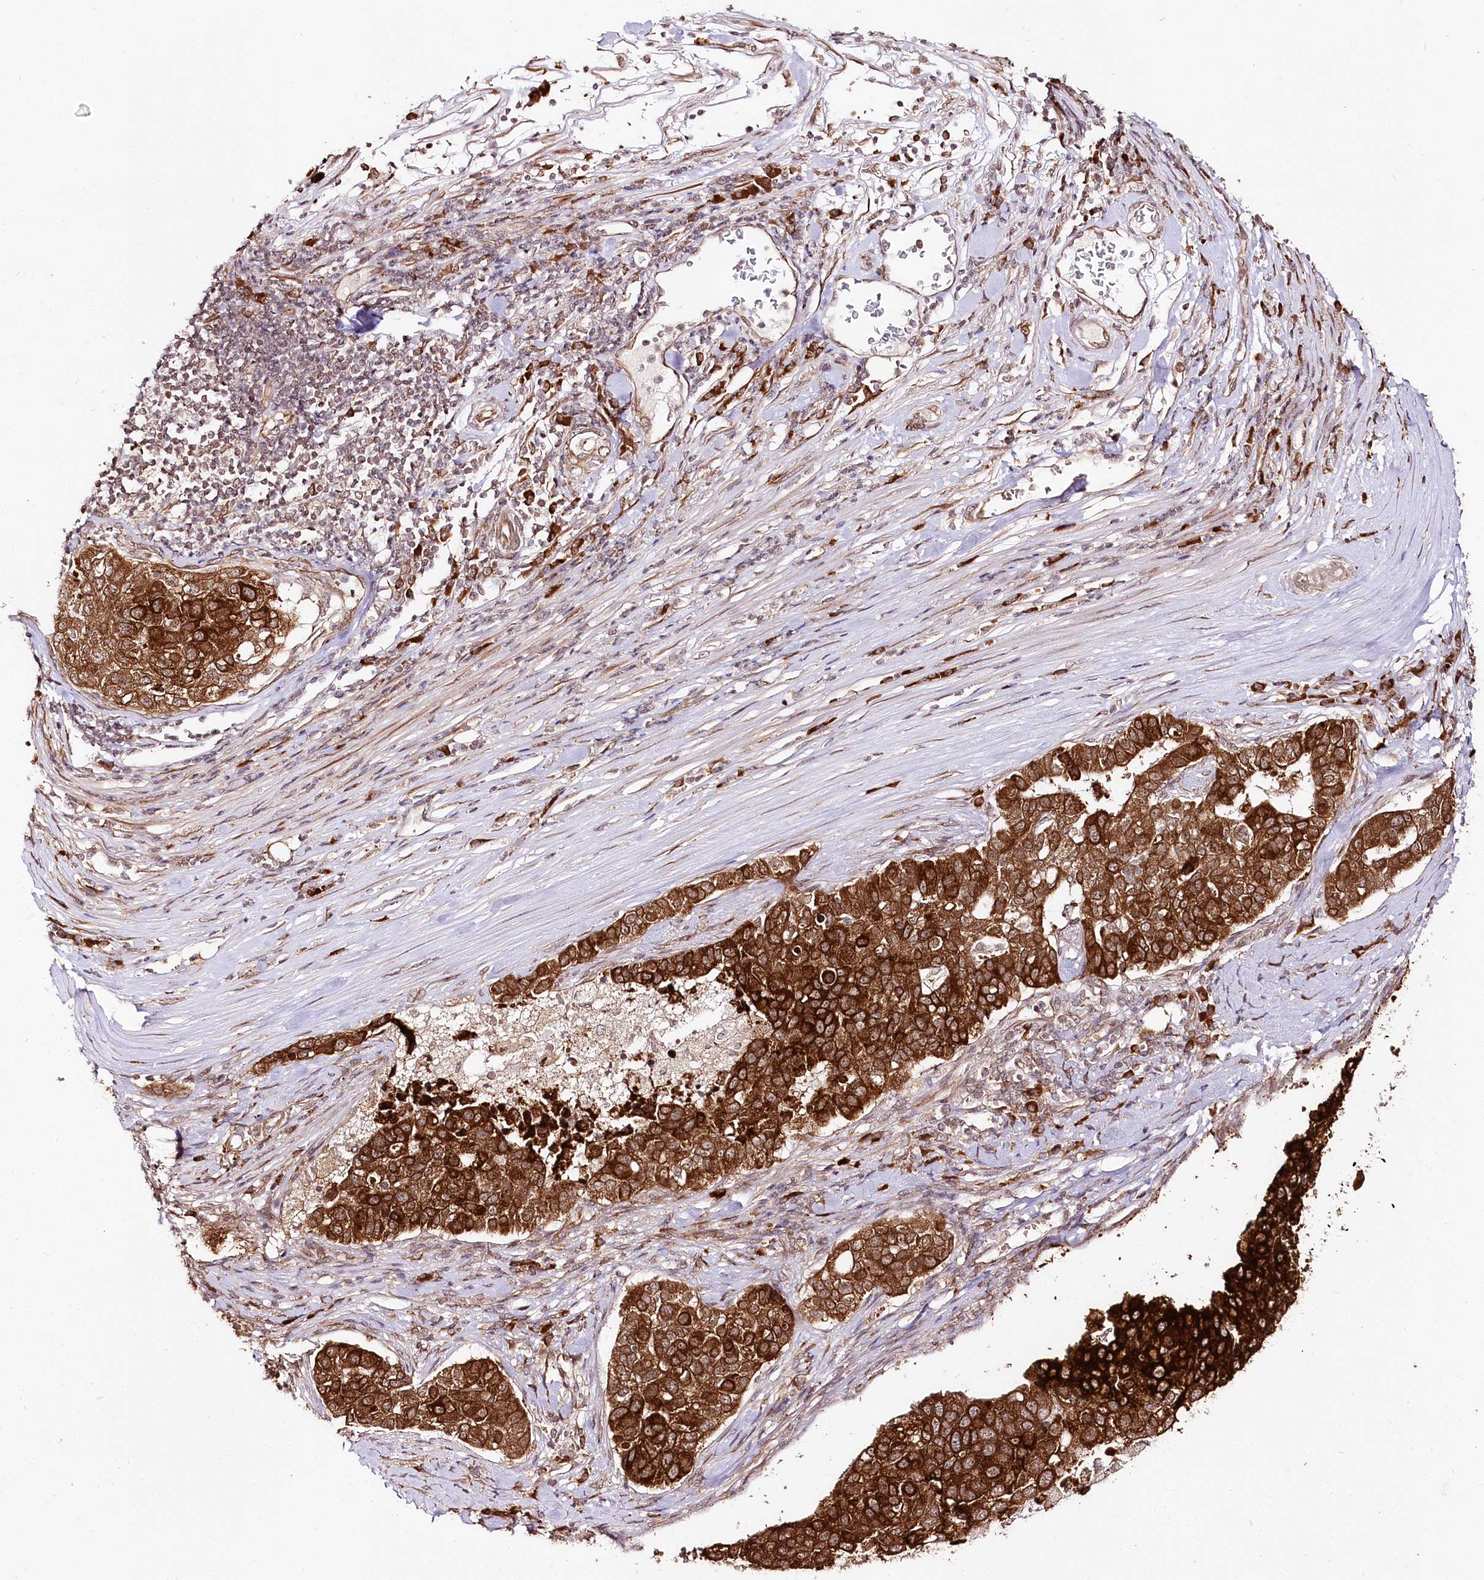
{"staining": {"intensity": "strong", "quantity": ">75%", "location": "cytoplasmic/membranous"}, "tissue": "pancreatic cancer", "cell_type": "Tumor cells", "image_type": "cancer", "snomed": [{"axis": "morphology", "description": "Adenocarcinoma, NOS"}, {"axis": "topography", "description": "Pancreas"}], "caption": "This is an image of IHC staining of adenocarcinoma (pancreatic), which shows strong expression in the cytoplasmic/membranous of tumor cells.", "gene": "ENSG00000144785", "patient": {"sex": "female", "age": 61}}